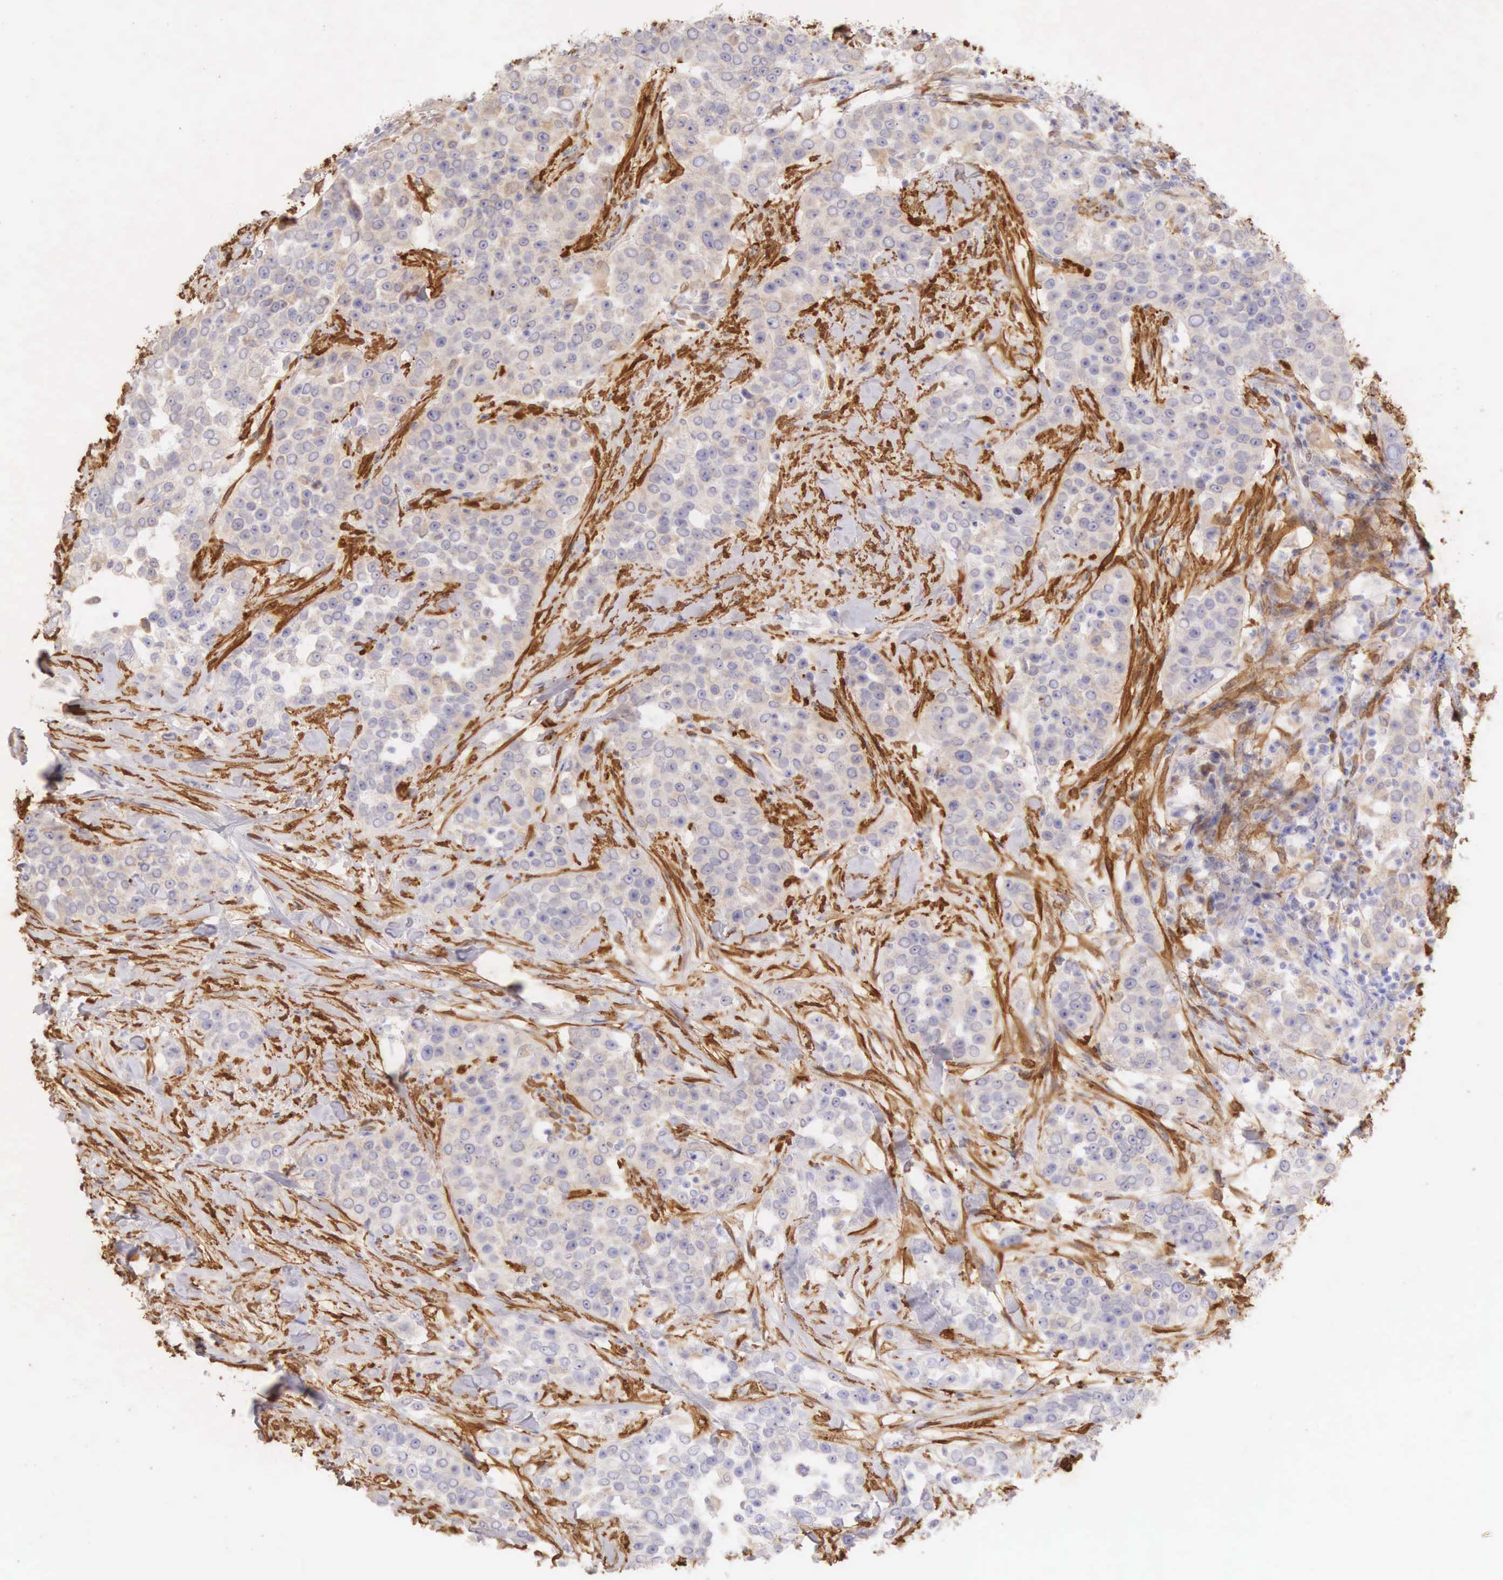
{"staining": {"intensity": "negative", "quantity": "none", "location": "none"}, "tissue": "urothelial cancer", "cell_type": "Tumor cells", "image_type": "cancer", "snomed": [{"axis": "morphology", "description": "Urothelial carcinoma, High grade"}, {"axis": "topography", "description": "Urinary bladder"}], "caption": "This is an immunohistochemistry histopathology image of human urothelial cancer. There is no expression in tumor cells.", "gene": "CNN1", "patient": {"sex": "female", "age": 80}}